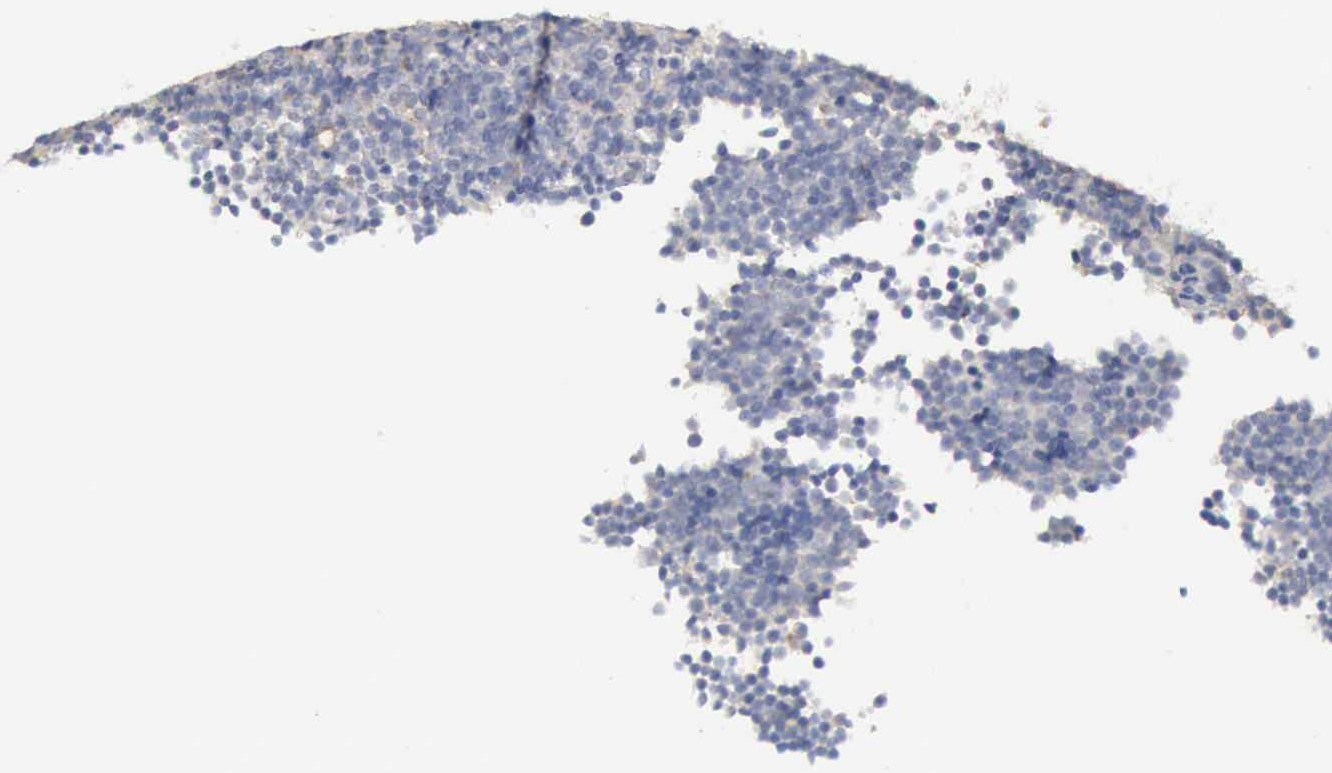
{"staining": {"intensity": "negative", "quantity": "none", "location": "none"}, "tissue": "lymphoma", "cell_type": "Tumor cells", "image_type": "cancer", "snomed": [{"axis": "morphology", "description": "Malignant lymphoma, non-Hodgkin's type, Low grade"}, {"axis": "topography", "description": "Lymph node"}], "caption": "IHC image of human malignant lymphoma, non-Hodgkin's type (low-grade) stained for a protein (brown), which demonstrates no staining in tumor cells.", "gene": "PHKA1", "patient": {"sex": "male", "age": 57}}